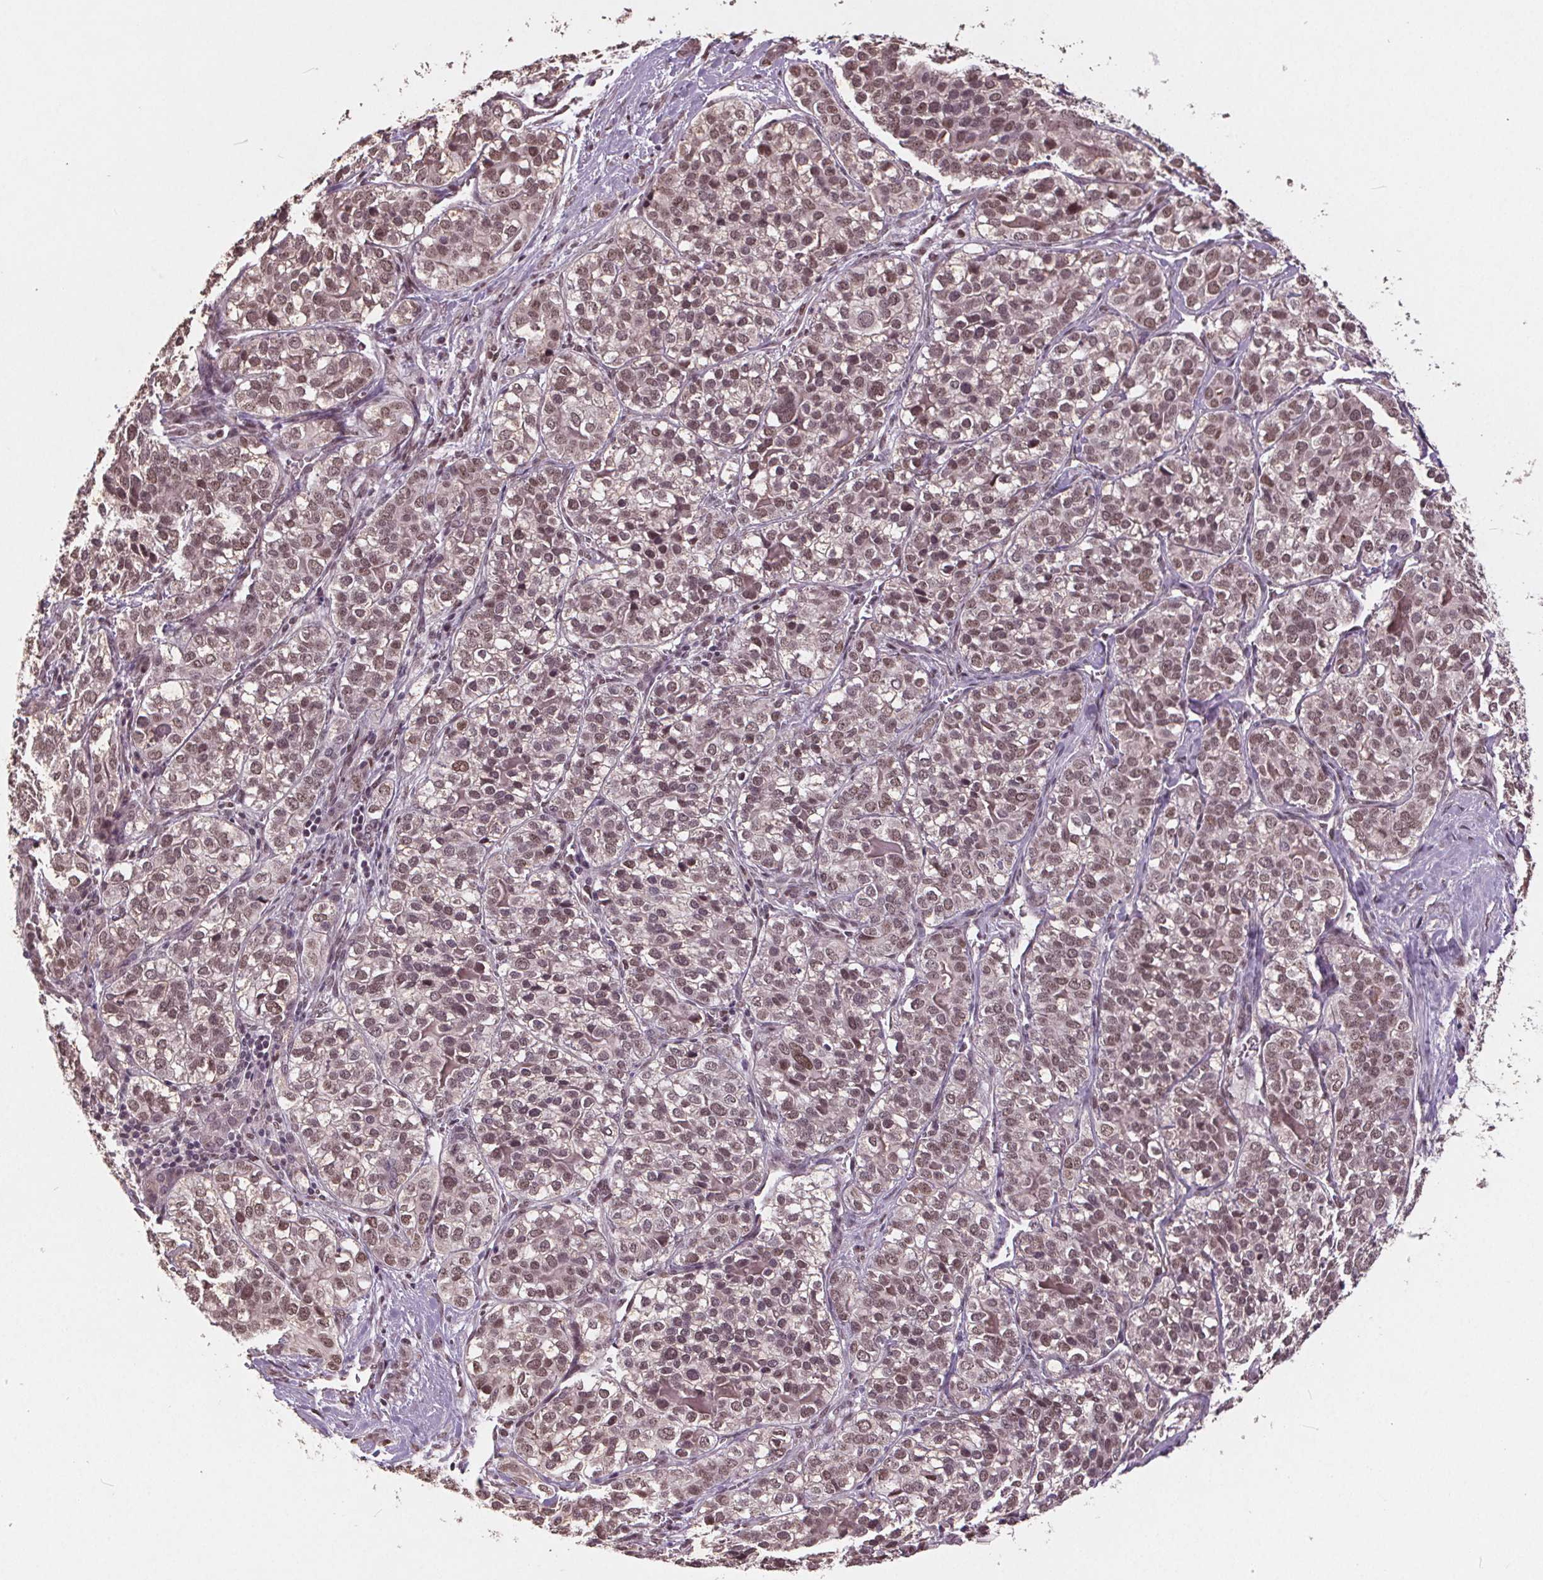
{"staining": {"intensity": "moderate", "quantity": ">75%", "location": "nuclear"}, "tissue": "liver cancer", "cell_type": "Tumor cells", "image_type": "cancer", "snomed": [{"axis": "morphology", "description": "Cholangiocarcinoma"}, {"axis": "topography", "description": "Liver"}], "caption": "Liver cholangiocarcinoma stained with IHC demonstrates moderate nuclear positivity in approximately >75% of tumor cells. Nuclei are stained in blue.", "gene": "DNMT3B", "patient": {"sex": "male", "age": 56}}